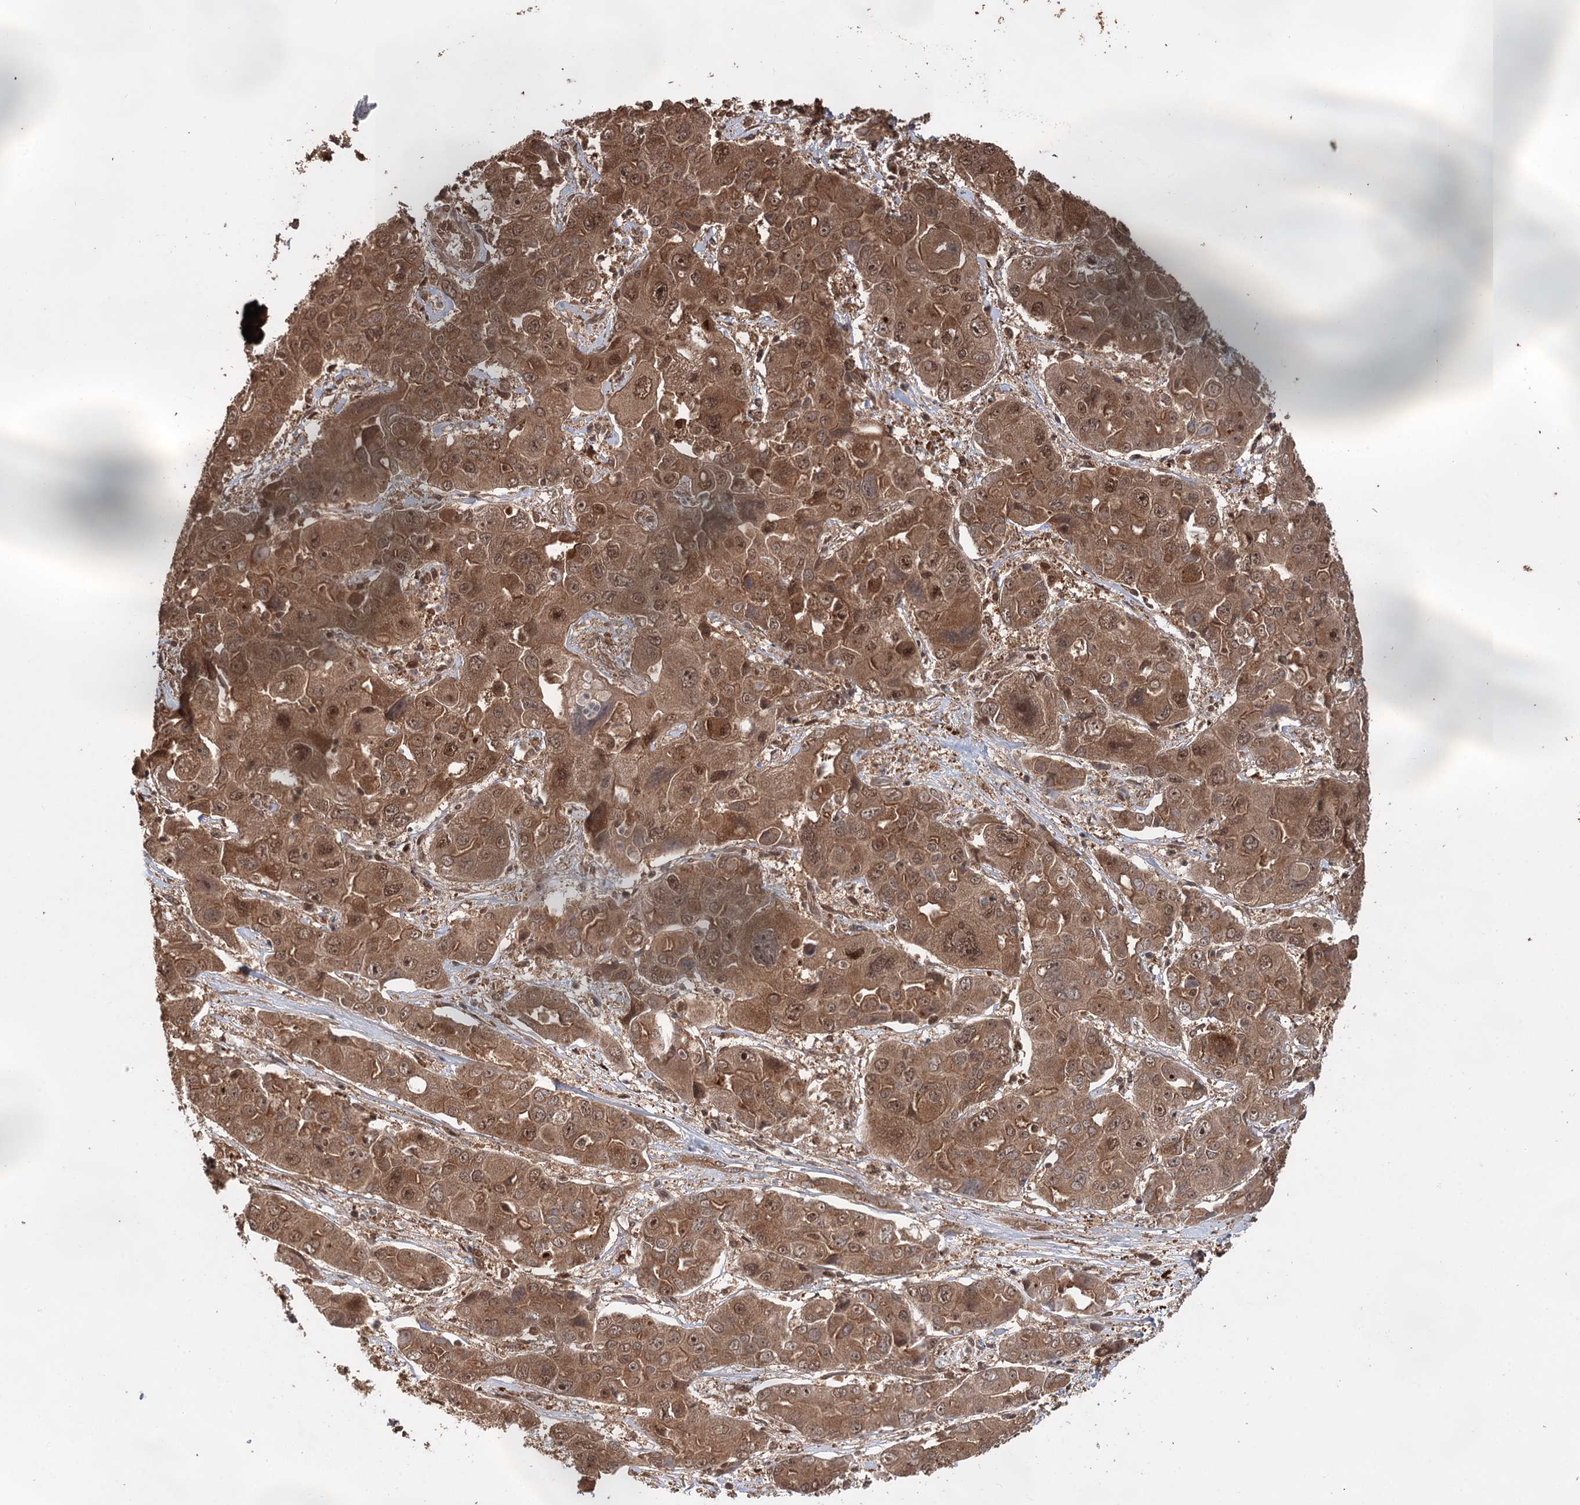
{"staining": {"intensity": "moderate", "quantity": ">75%", "location": "cytoplasmic/membranous,nuclear"}, "tissue": "liver cancer", "cell_type": "Tumor cells", "image_type": "cancer", "snomed": [{"axis": "morphology", "description": "Cholangiocarcinoma"}, {"axis": "topography", "description": "Liver"}], "caption": "IHC image of liver cancer stained for a protein (brown), which displays medium levels of moderate cytoplasmic/membranous and nuclear positivity in about >75% of tumor cells.", "gene": "N6AMT1", "patient": {"sex": "male", "age": 67}}